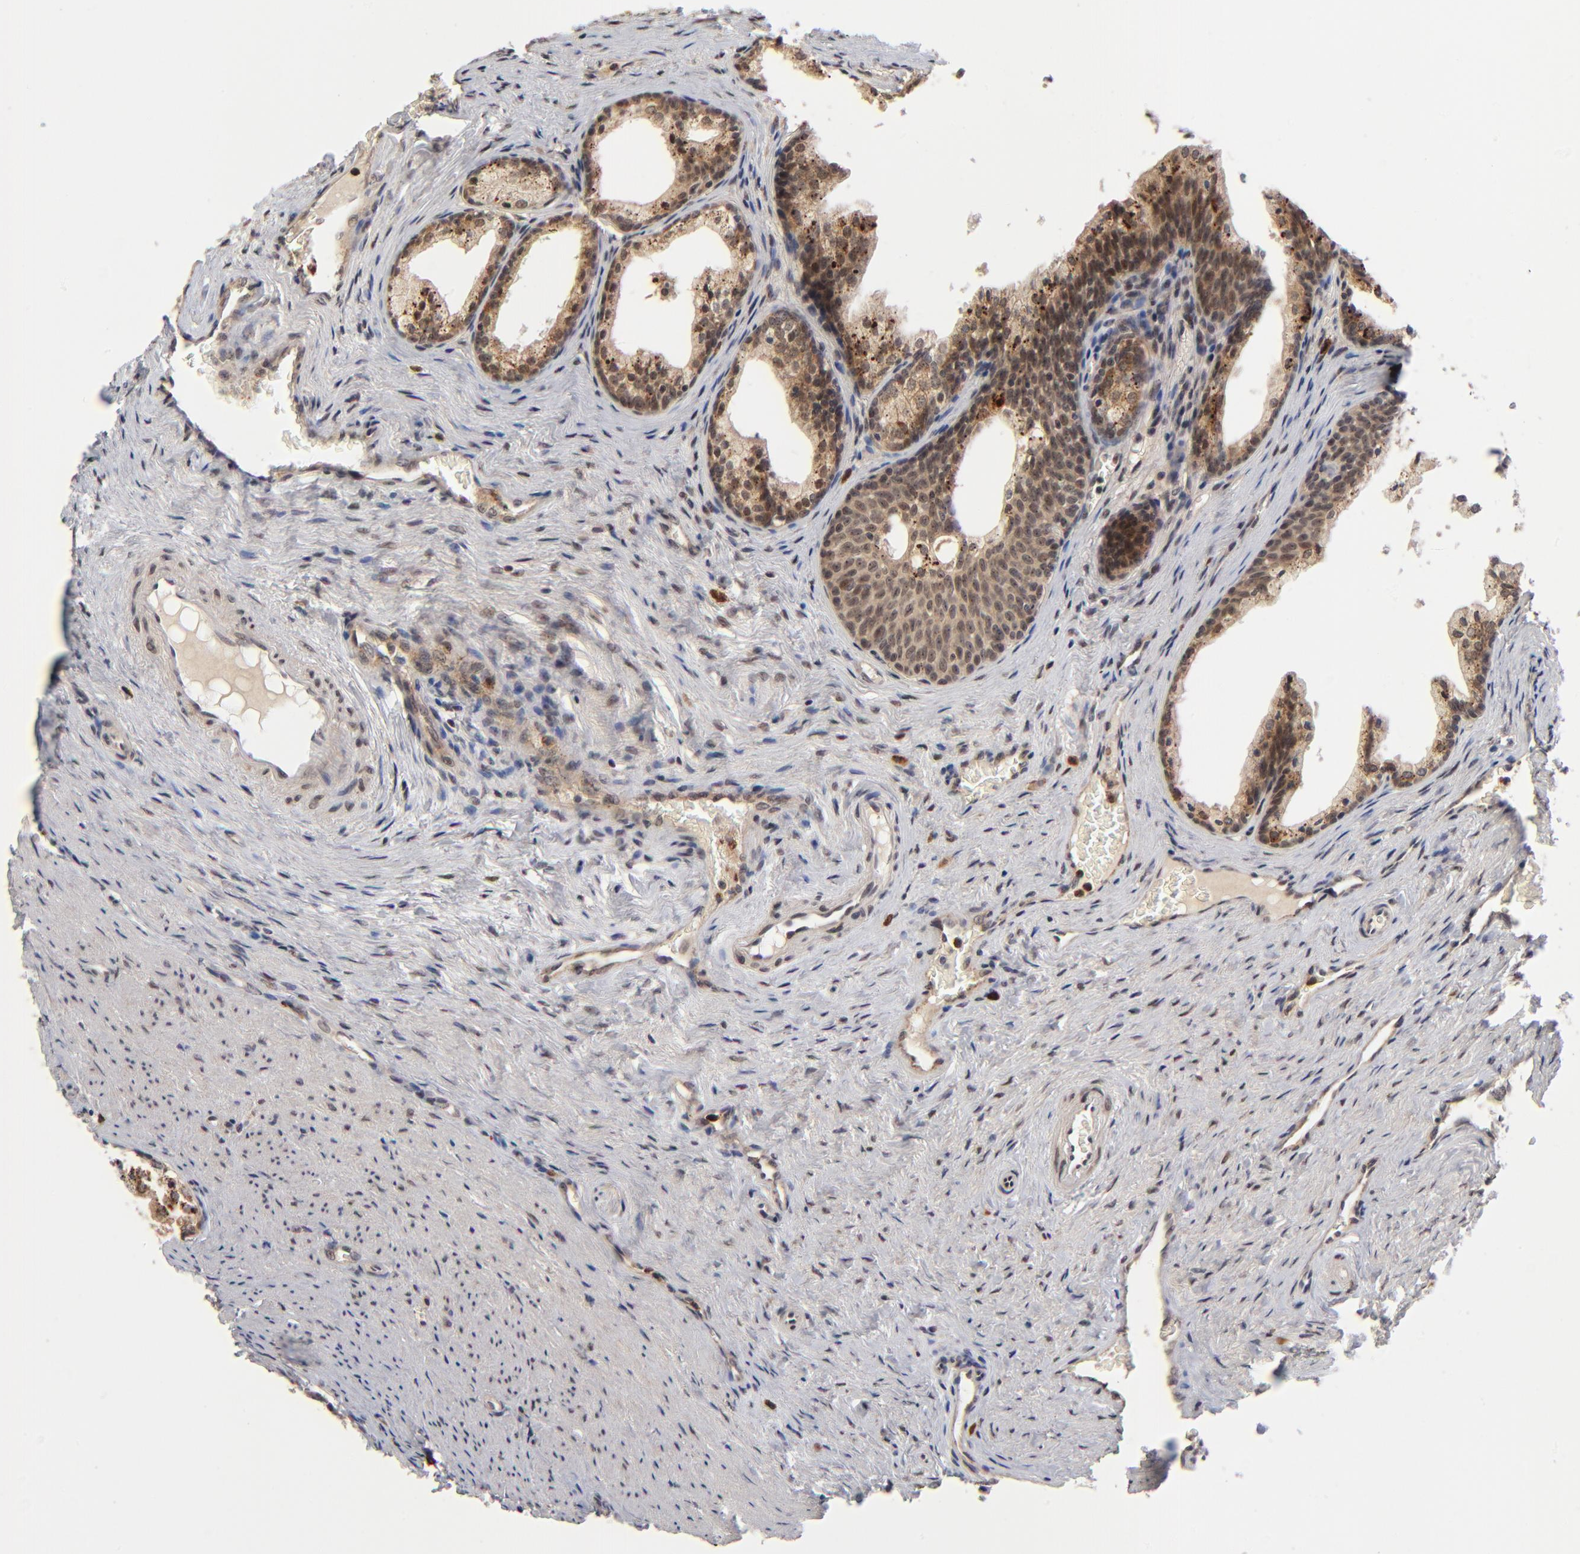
{"staining": {"intensity": "moderate", "quantity": ">75%", "location": "cytoplasmic/membranous,nuclear"}, "tissue": "prostate cancer", "cell_type": "Tumor cells", "image_type": "cancer", "snomed": [{"axis": "morphology", "description": "Adenocarcinoma, Medium grade"}, {"axis": "topography", "description": "Prostate"}], "caption": "Human prostate medium-grade adenocarcinoma stained with a protein marker exhibits moderate staining in tumor cells.", "gene": "ZNF419", "patient": {"sex": "male", "age": 60}}